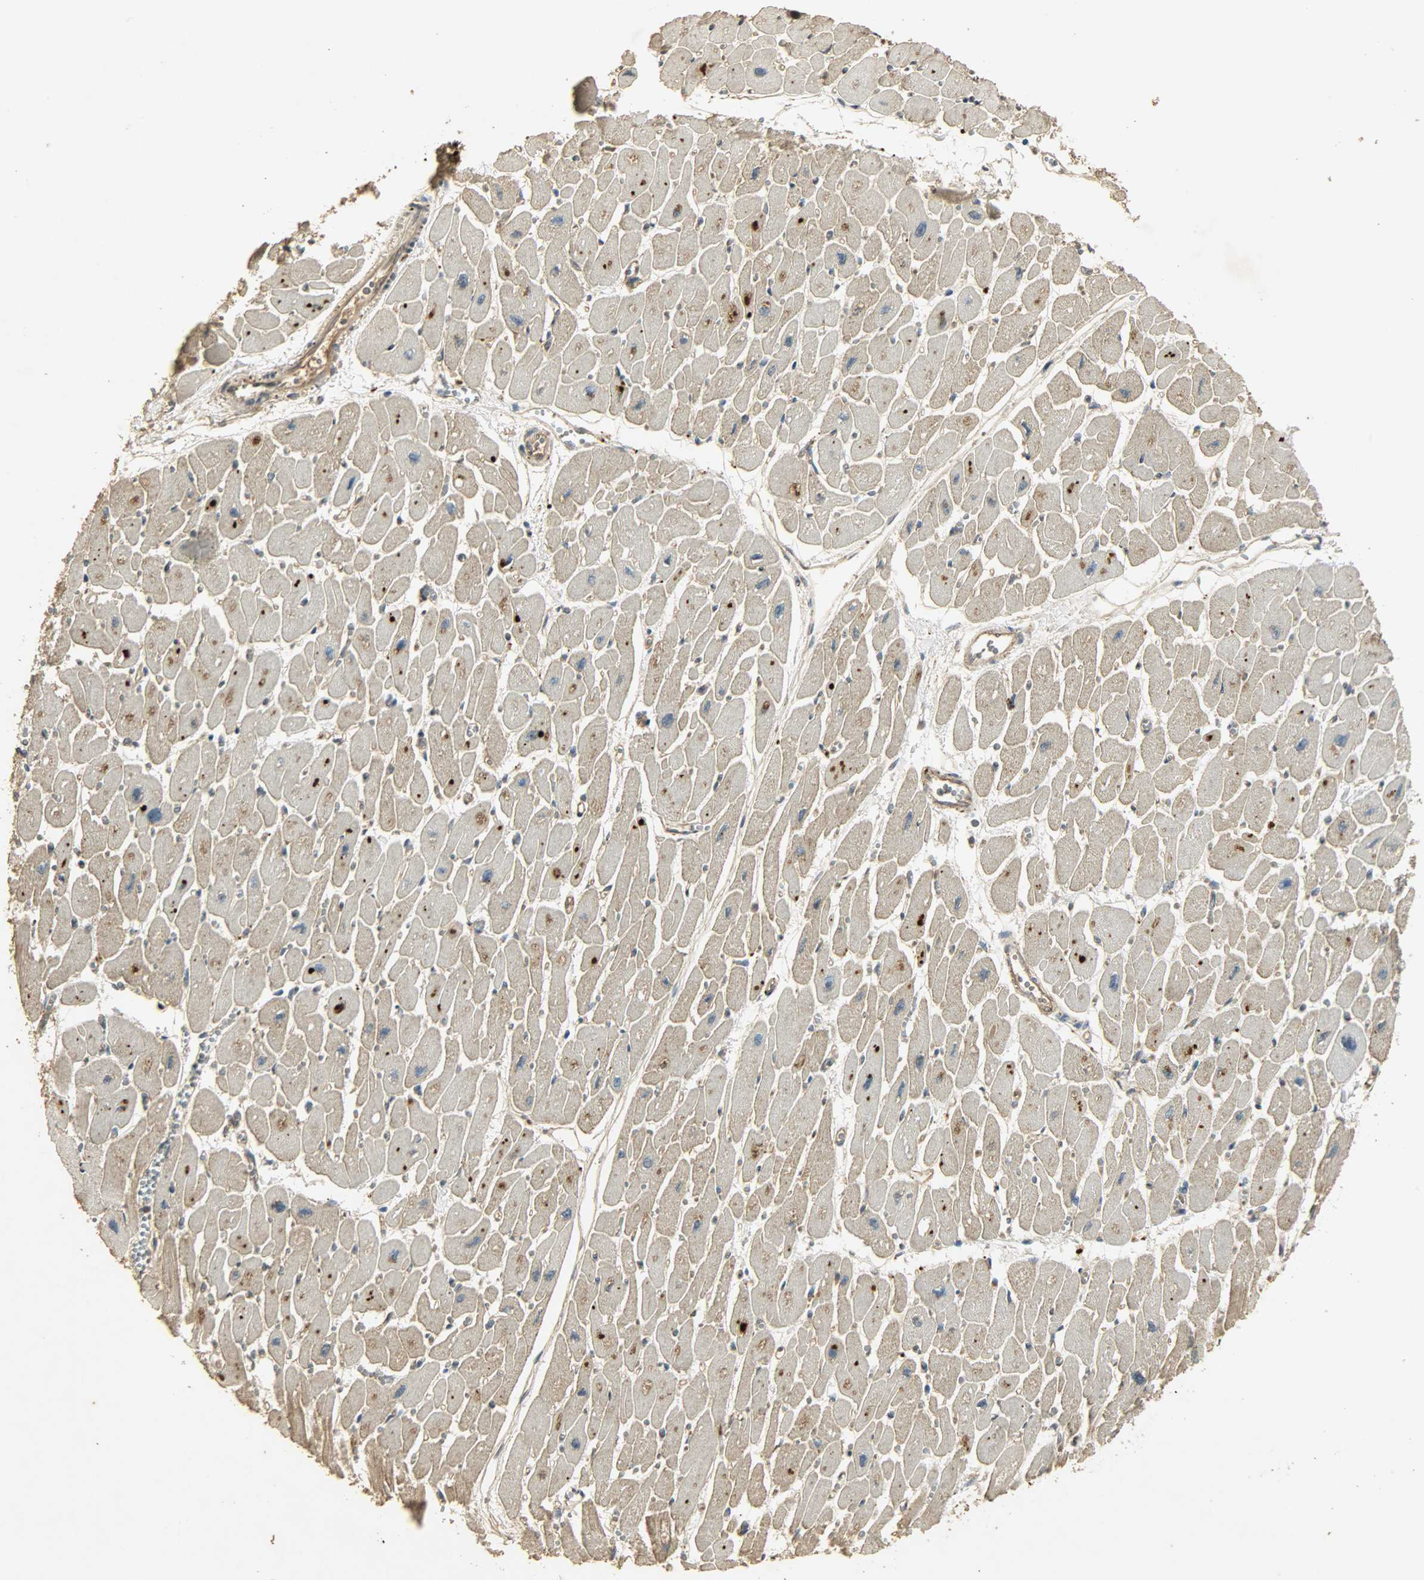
{"staining": {"intensity": "strong", "quantity": ">75%", "location": "cytoplasmic/membranous"}, "tissue": "heart muscle", "cell_type": "Cardiomyocytes", "image_type": "normal", "snomed": [{"axis": "morphology", "description": "Normal tissue, NOS"}, {"axis": "topography", "description": "Heart"}], "caption": "Cardiomyocytes display high levels of strong cytoplasmic/membranous staining in about >75% of cells in unremarkable human heart muscle. The protein is stained brown, and the nuclei are stained in blue (DAB IHC with brightfield microscopy, high magnification).", "gene": "ATP2B1", "patient": {"sex": "female", "age": 54}}